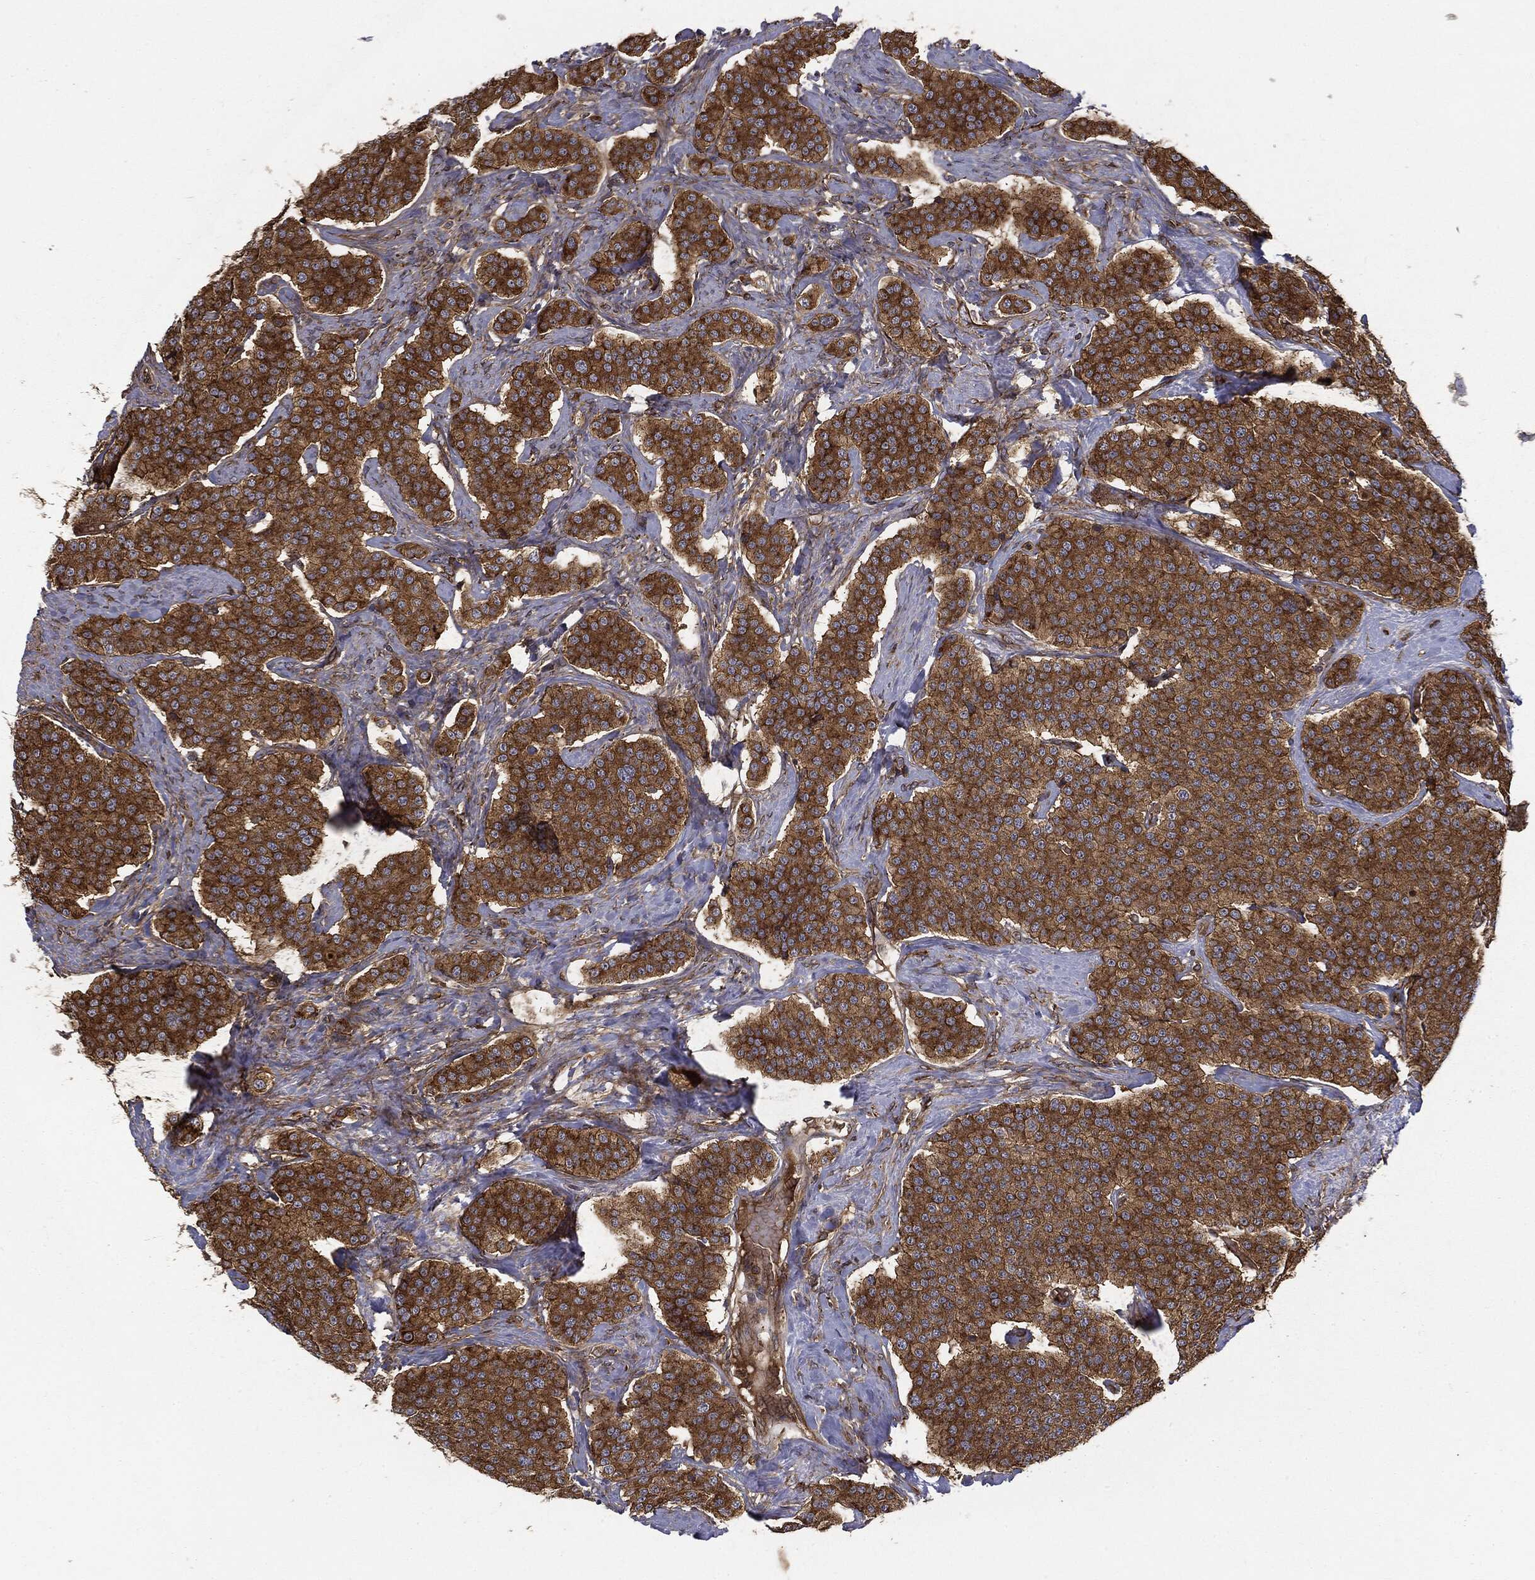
{"staining": {"intensity": "strong", "quantity": ">75%", "location": "cytoplasmic/membranous"}, "tissue": "carcinoid", "cell_type": "Tumor cells", "image_type": "cancer", "snomed": [{"axis": "morphology", "description": "Carcinoid, malignant, NOS"}, {"axis": "topography", "description": "Small intestine"}], "caption": "Tumor cells exhibit high levels of strong cytoplasmic/membranous expression in approximately >75% of cells in carcinoid. (Stains: DAB in brown, nuclei in blue, Microscopy: brightfield microscopy at high magnification).", "gene": "EIF2AK2", "patient": {"sex": "female", "age": 58}}